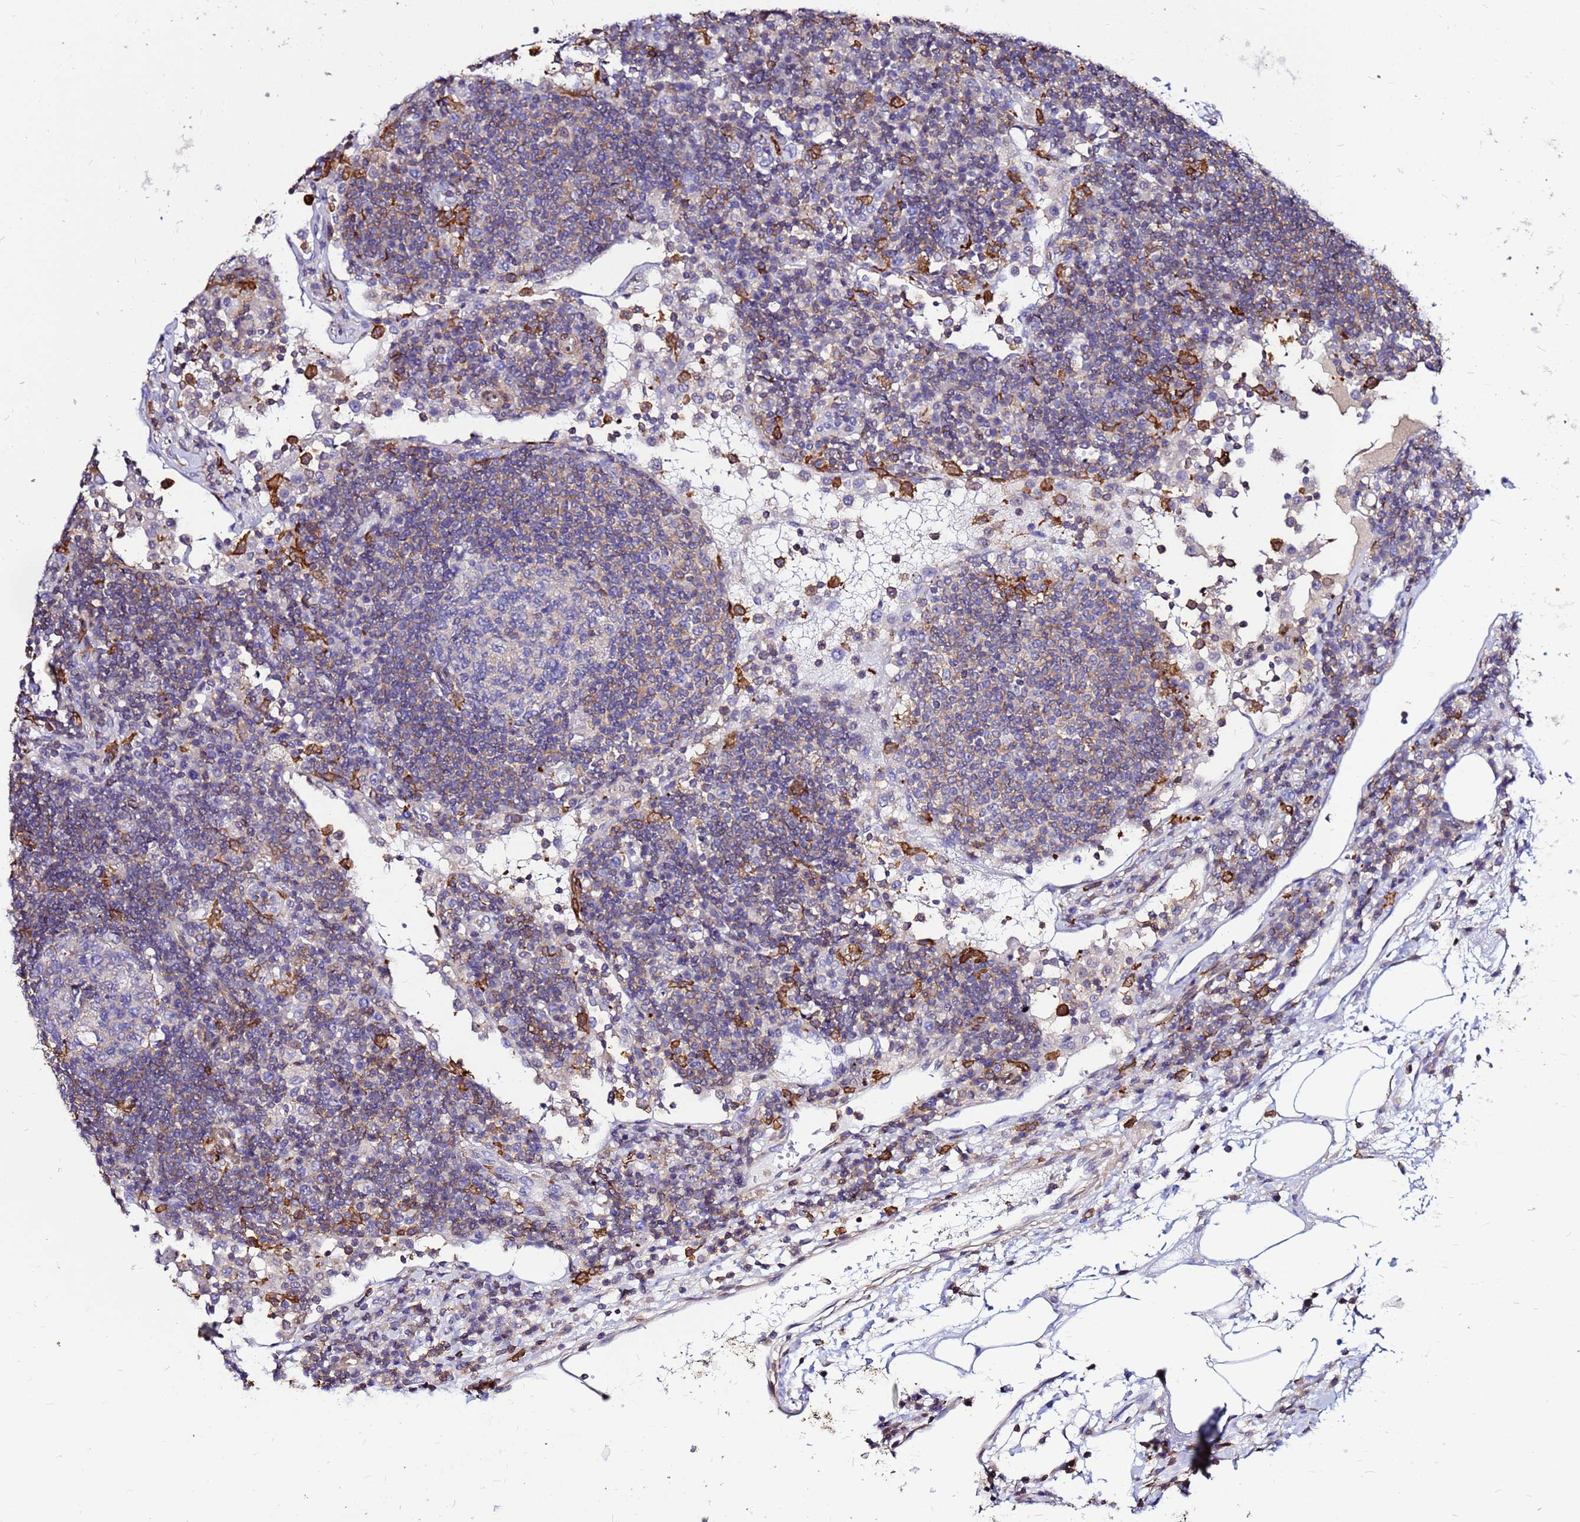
{"staining": {"intensity": "negative", "quantity": "none", "location": "none"}, "tissue": "lymph node", "cell_type": "Germinal center cells", "image_type": "normal", "snomed": [{"axis": "morphology", "description": "Normal tissue, NOS"}, {"axis": "topography", "description": "Lymph node"}], "caption": "Germinal center cells are negative for brown protein staining in normal lymph node. (Brightfield microscopy of DAB immunohistochemistry at high magnification).", "gene": "DBNDD2", "patient": {"sex": "female", "age": 53}}